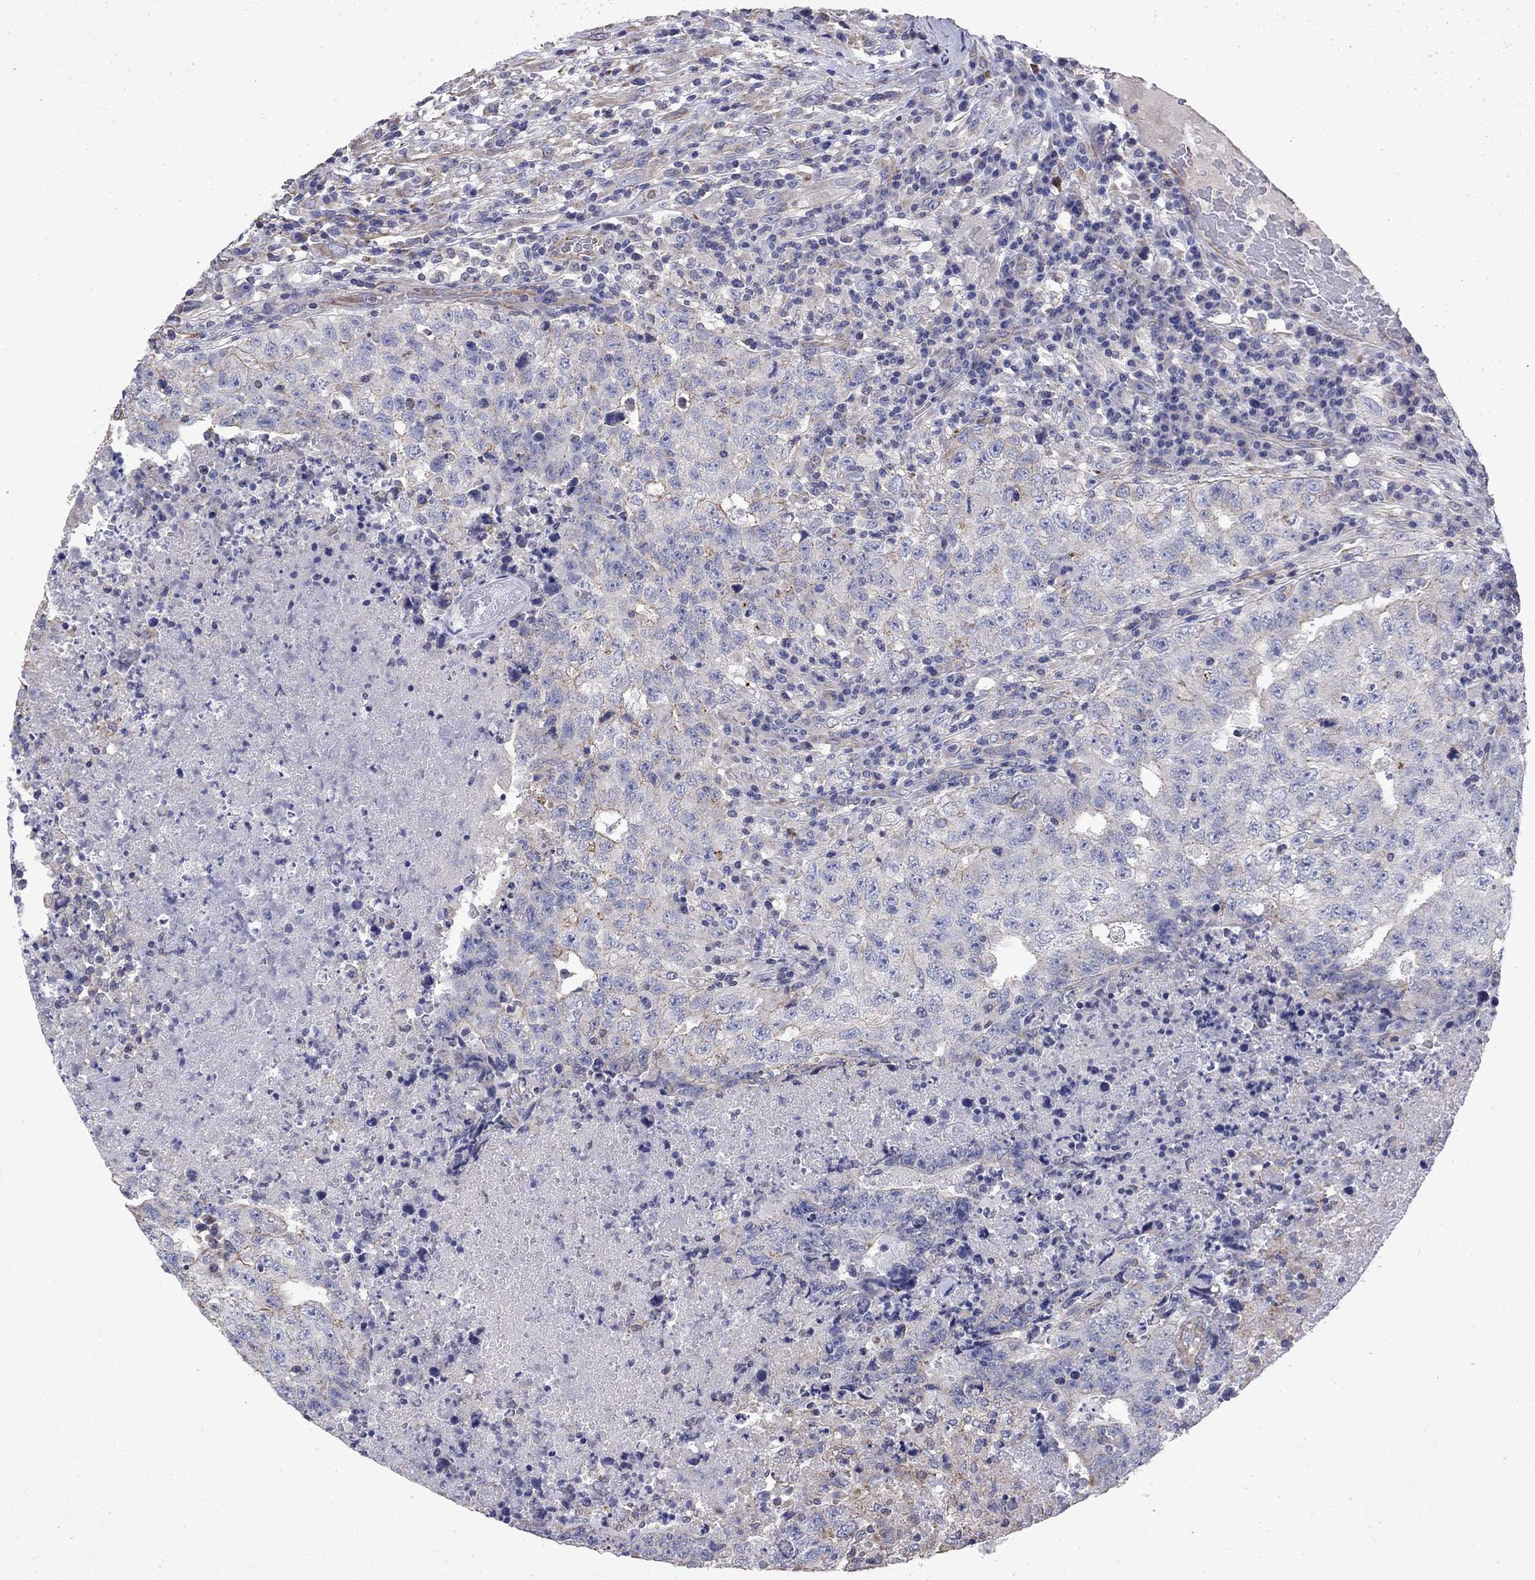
{"staining": {"intensity": "moderate", "quantity": "<25%", "location": "cytoplasmic/membranous"}, "tissue": "testis cancer", "cell_type": "Tumor cells", "image_type": "cancer", "snomed": [{"axis": "morphology", "description": "Necrosis, NOS"}, {"axis": "morphology", "description": "Carcinoma, Embryonal, NOS"}, {"axis": "topography", "description": "Testis"}], "caption": "Brown immunohistochemical staining in human testis cancer (embryonal carcinoma) displays moderate cytoplasmic/membranous staining in approximately <25% of tumor cells.", "gene": "DTNA", "patient": {"sex": "male", "age": 19}}